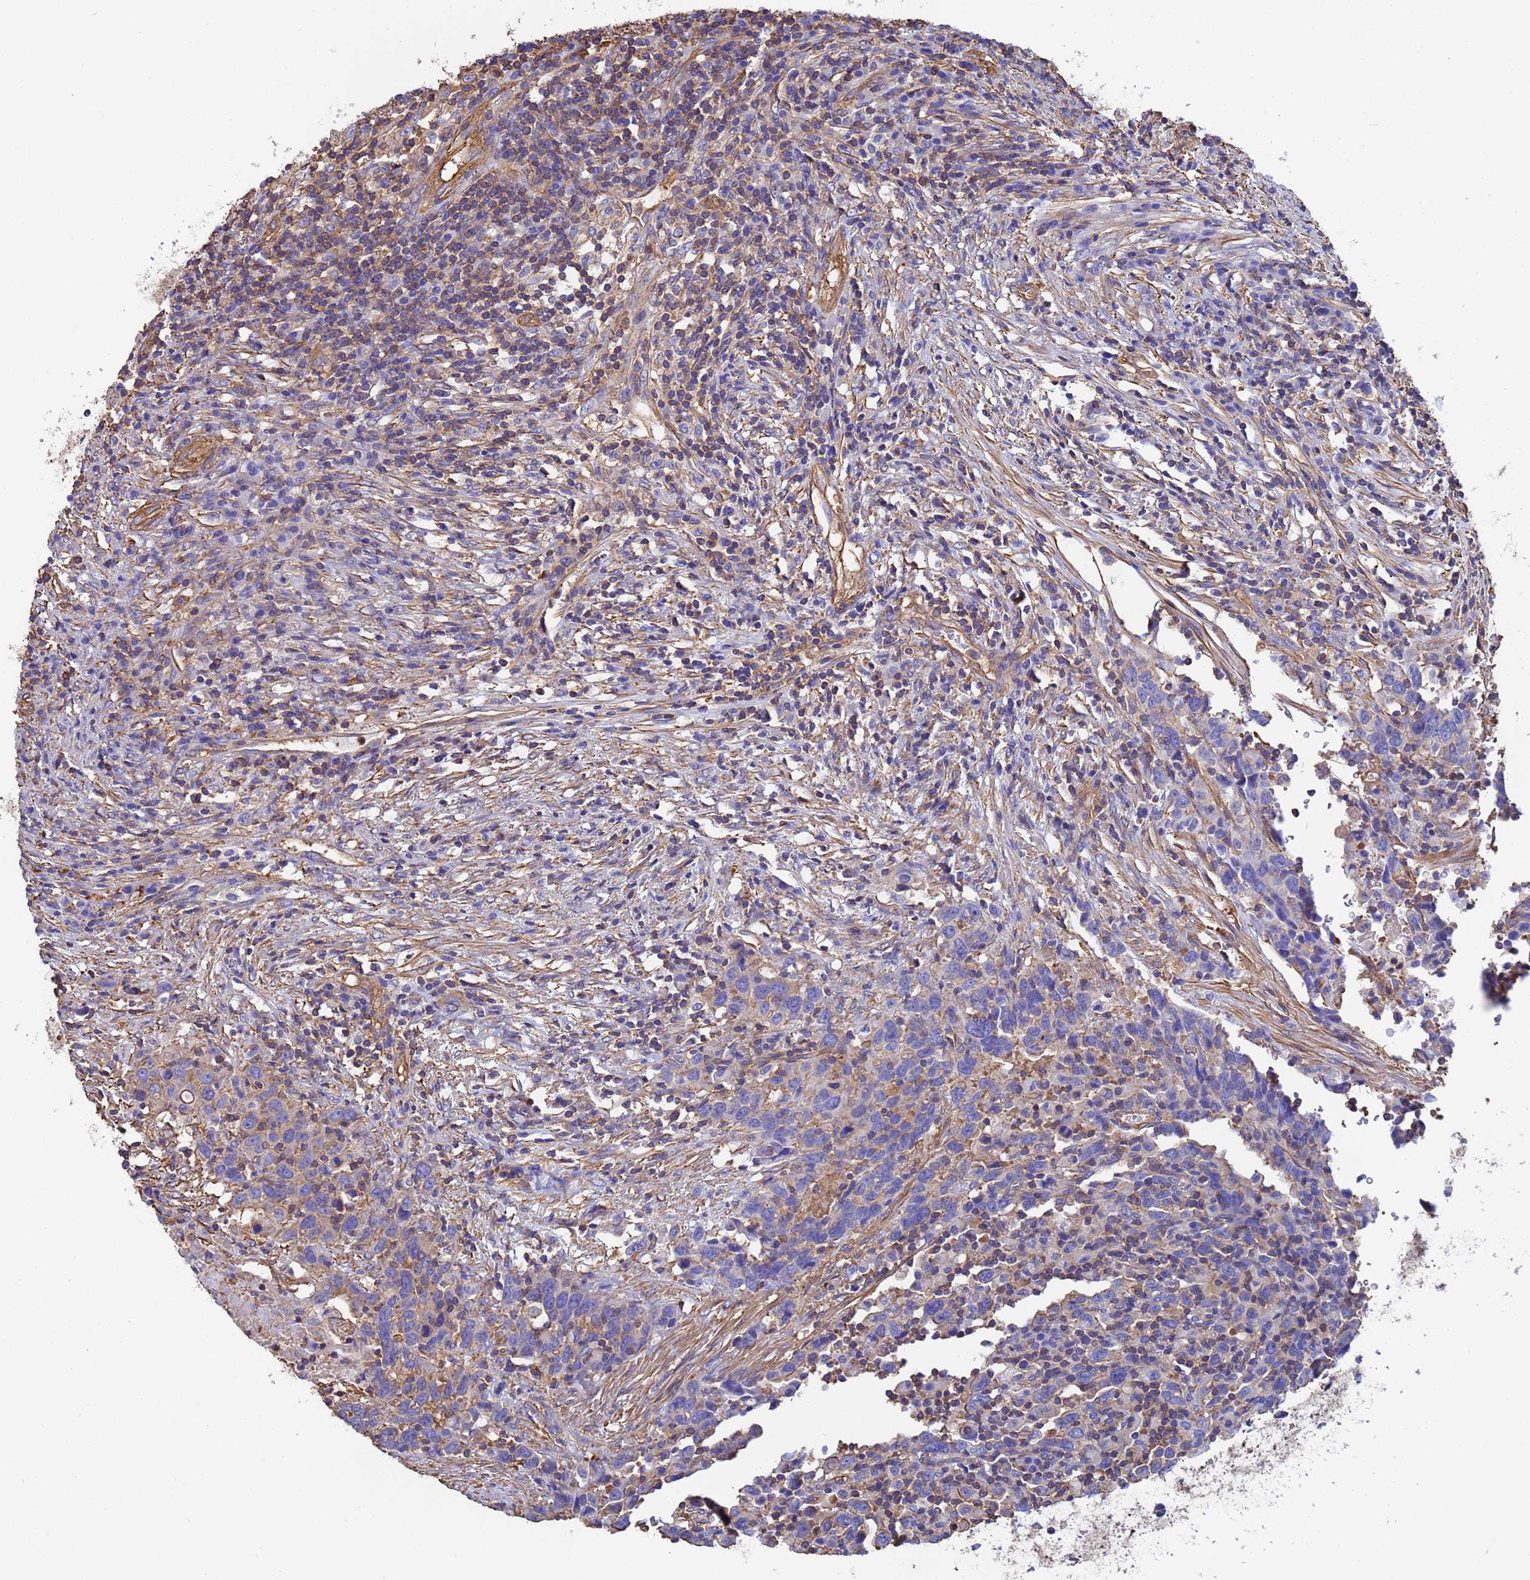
{"staining": {"intensity": "weak", "quantity": "<25%", "location": "cytoplasmic/membranous"}, "tissue": "urothelial cancer", "cell_type": "Tumor cells", "image_type": "cancer", "snomed": [{"axis": "morphology", "description": "Urothelial carcinoma, High grade"}, {"axis": "topography", "description": "Urinary bladder"}], "caption": "A photomicrograph of human urothelial carcinoma (high-grade) is negative for staining in tumor cells.", "gene": "MYL12A", "patient": {"sex": "male", "age": 61}}